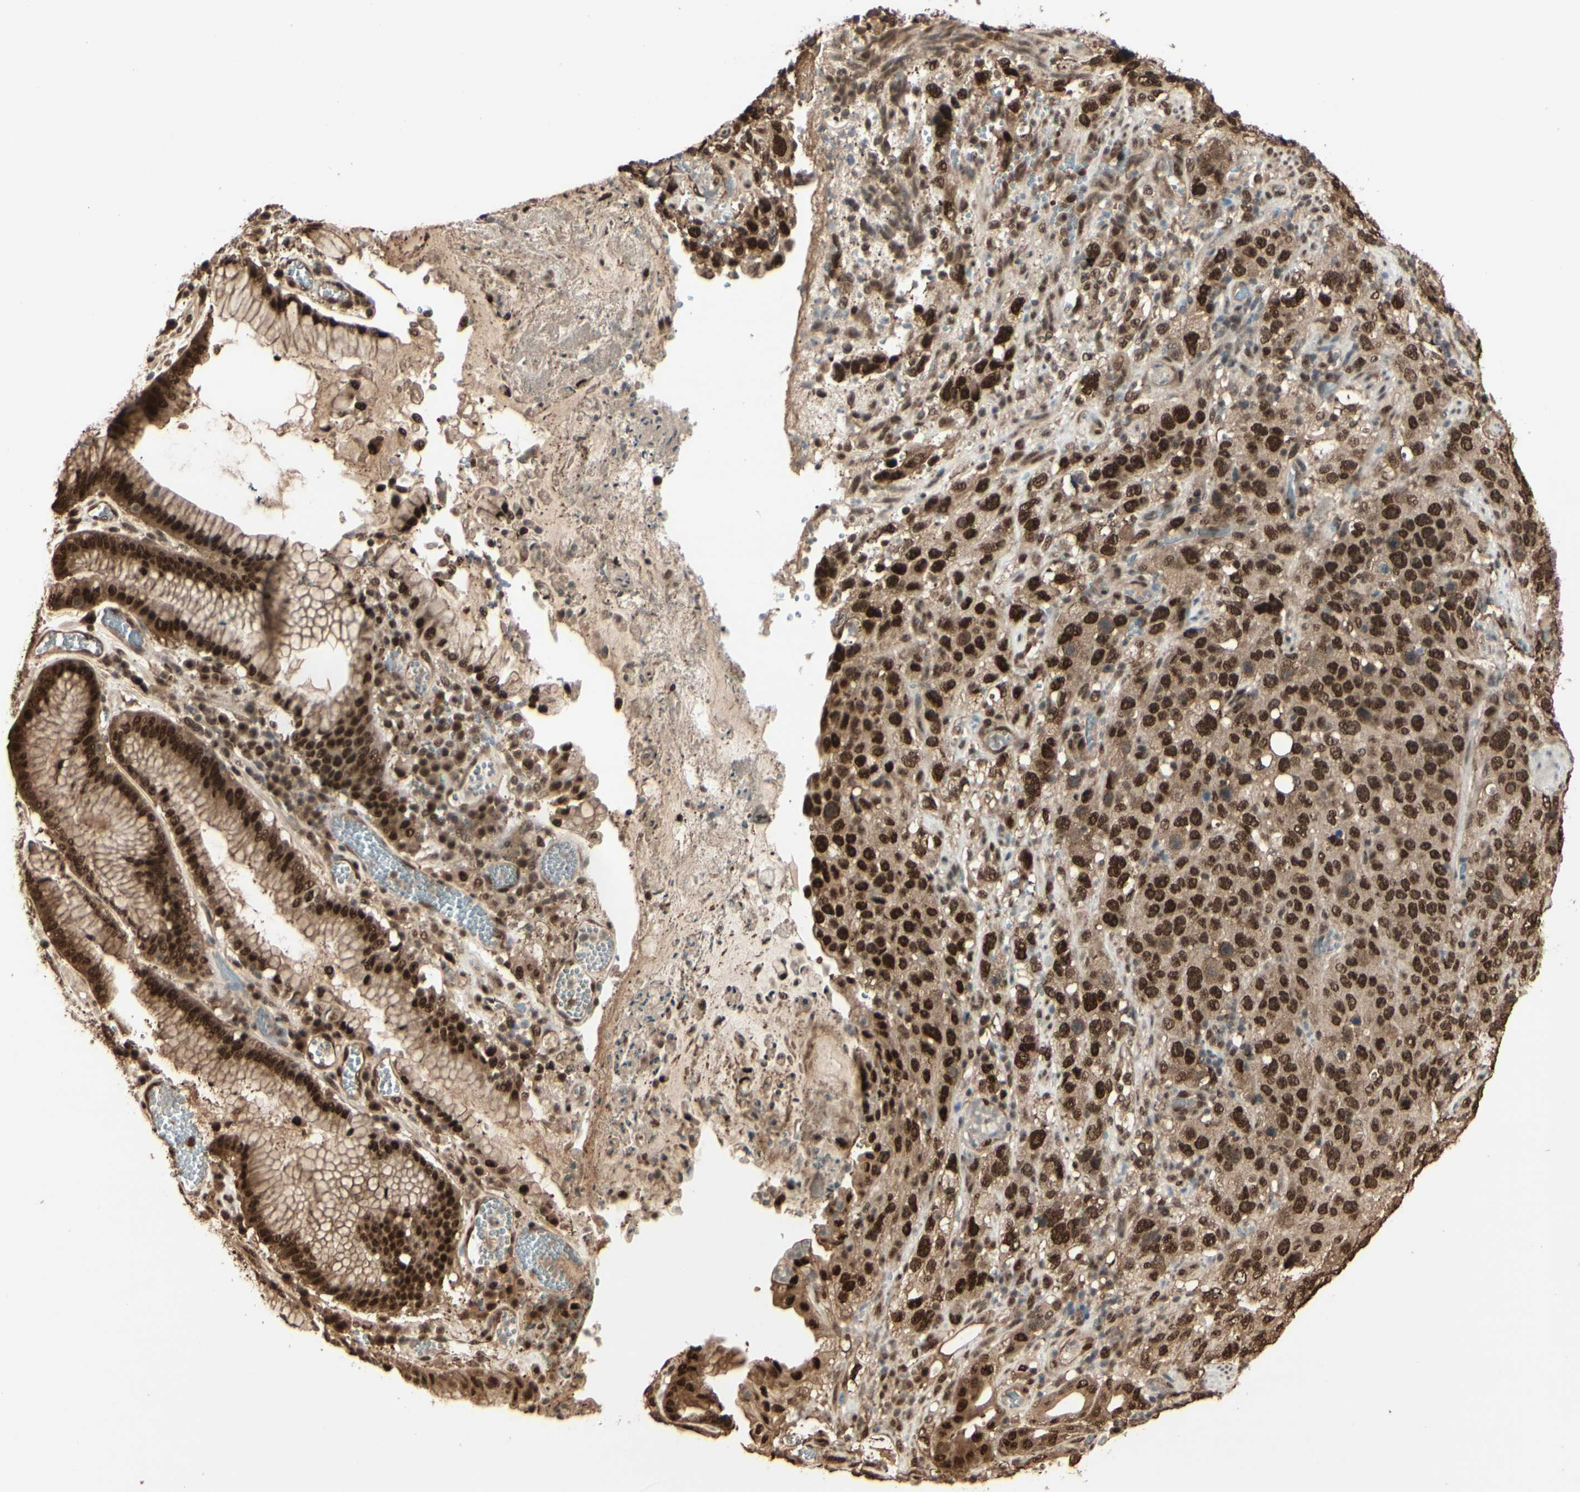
{"staining": {"intensity": "strong", "quantity": ">75%", "location": "cytoplasmic/membranous,nuclear"}, "tissue": "stomach cancer", "cell_type": "Tumor cells", "image_type": "cancer", "snomed": [{"axis": "morphology", "description": "Normal tissue, NOS"}, {"axis": "morphology", "description": "Adenocarcinoma, NOS"}, {"axis": "topography", "description": "Stomach"}], "caption": "Immunohistochemistry (IHC) (DAB) staining of human stomach adenocarcinoma exhibits strong cytoplasmic/membranous and nuclear protein staining in about >75% of tumor cells.", "gene": "HSF1", "patient": {"sex": "male", "age": 48}}